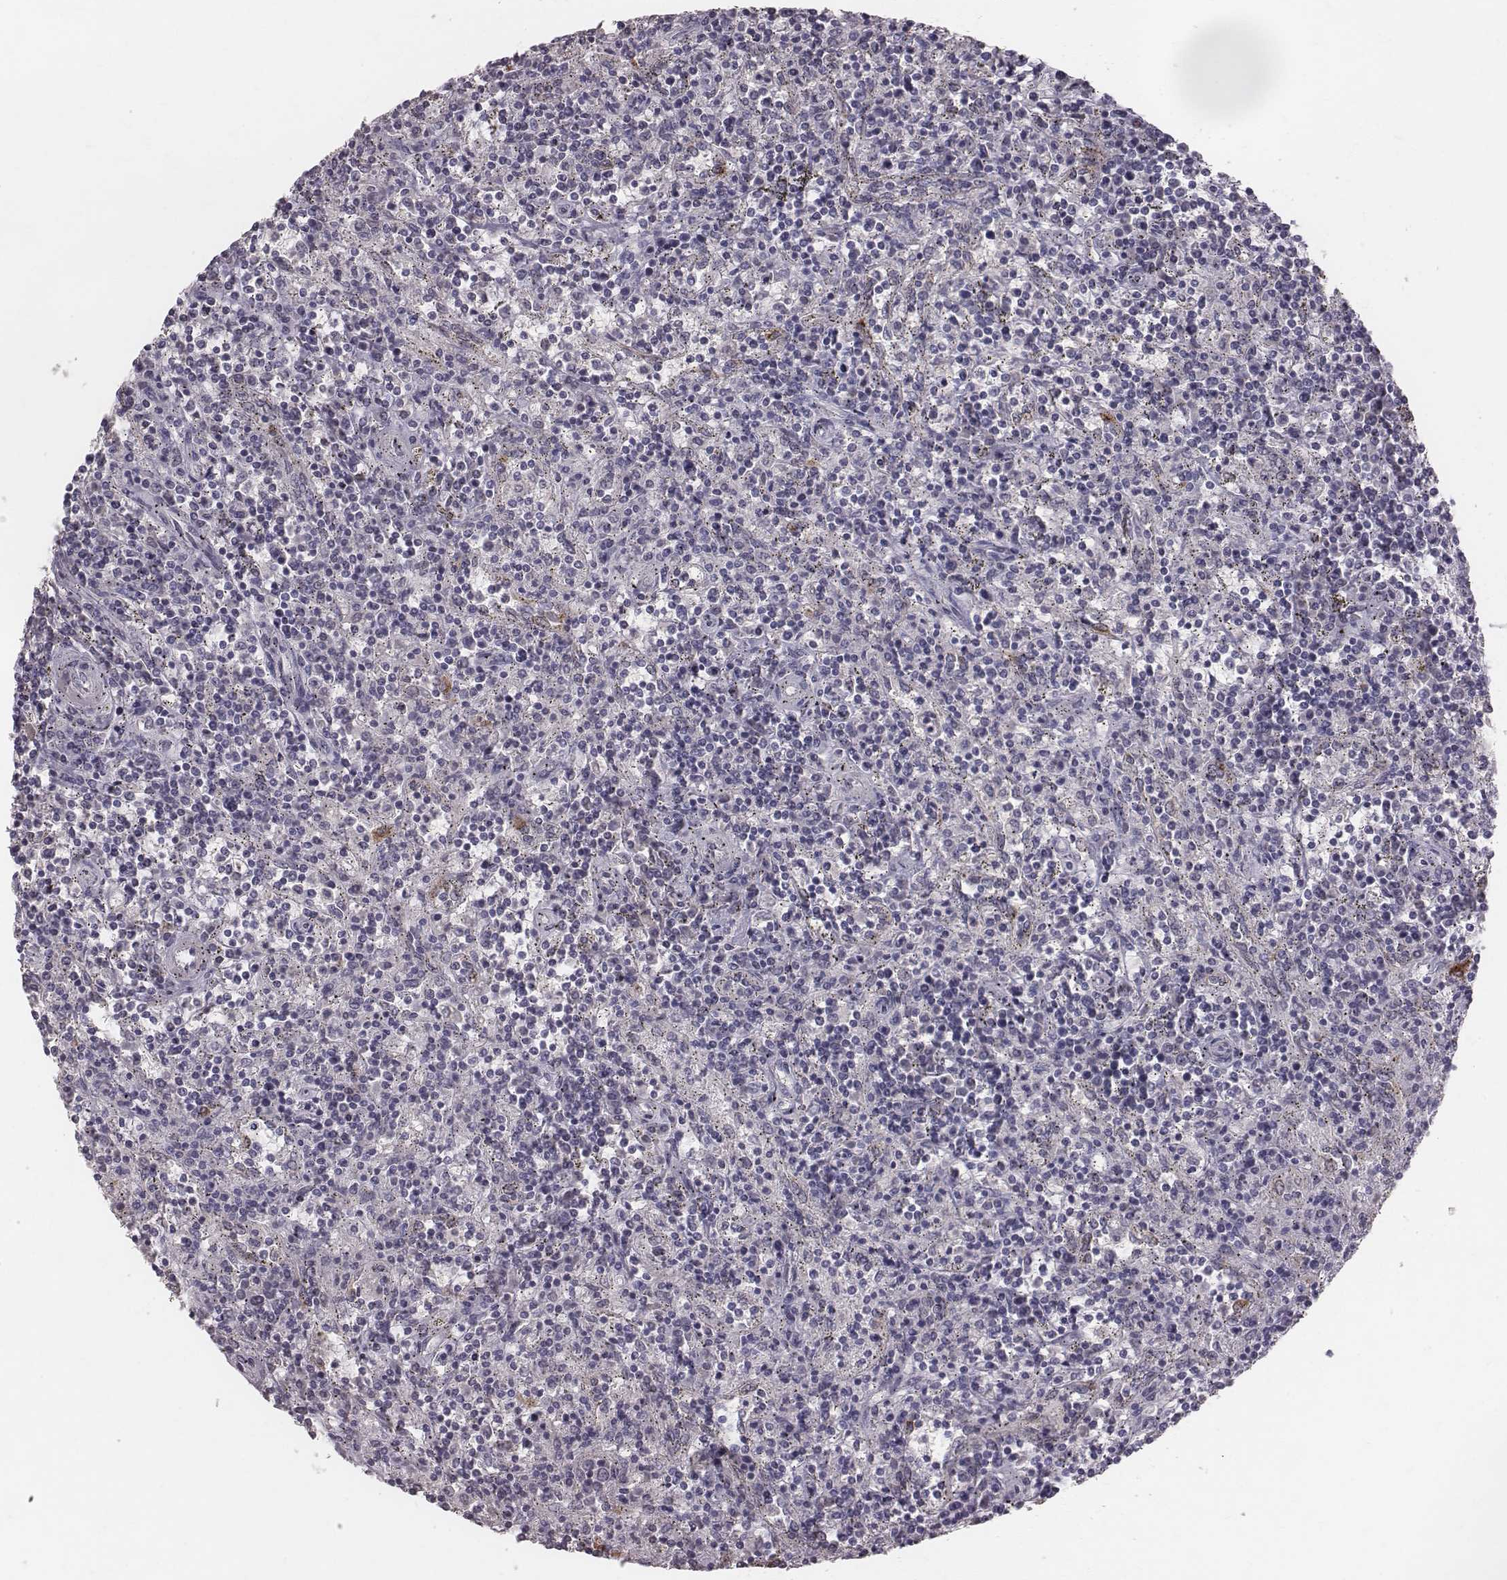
{"staining": {"intensity": "negative", "quantity": "none", "location": "none"}, "tissue": "lymphoma", "cell_type": "Tumor cells", "image_type": "cancer", "snomed": [{"axis": "morphology", "description": "Malignant lymphoma, non-Hodgkin's type, Low grade"}, {"axis": "topography", "description": "Spleen"}], "caption": "The immunohistochemistry (IHC) micrograph has no significant expression in tumor cells of lymphoma tissue.", "gene": "CFTR", "patient": {"sex": "male", "age": 62}}